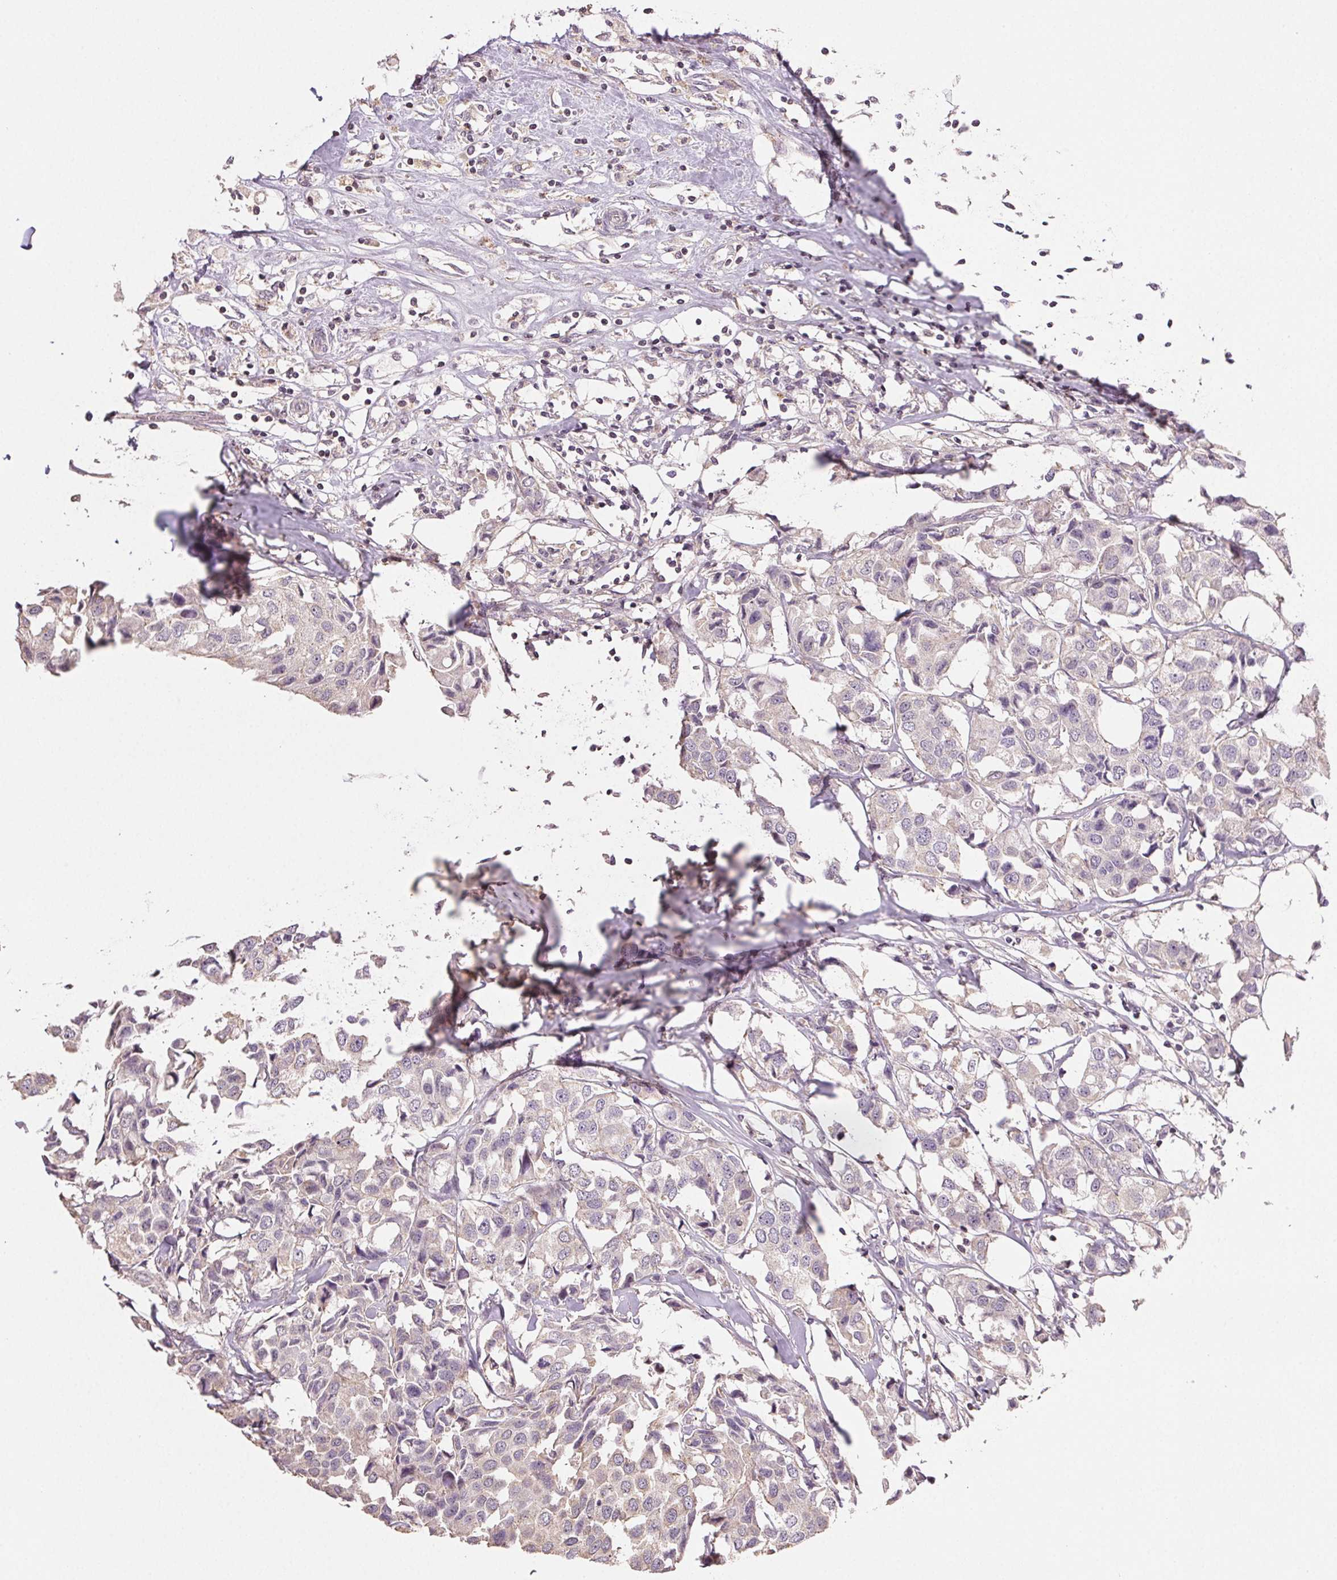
{"staining": {"intensity": "negative", "quantity": "none", "location": "none"}, "tissue": "breast cancer", "cell_type": "Tumor cells", "image_type": "cancer", "snomed": [{"axis": "morphology", "description": "Duct carcinoma"}, {"axis": "topography", "description": "Breast"}], "caption": "IHC of human breast invasive ductal carcinoma shows no staining in tumor cells.", "gene": "TMEM253", "patient": {"sex": "female", "age": 80}}